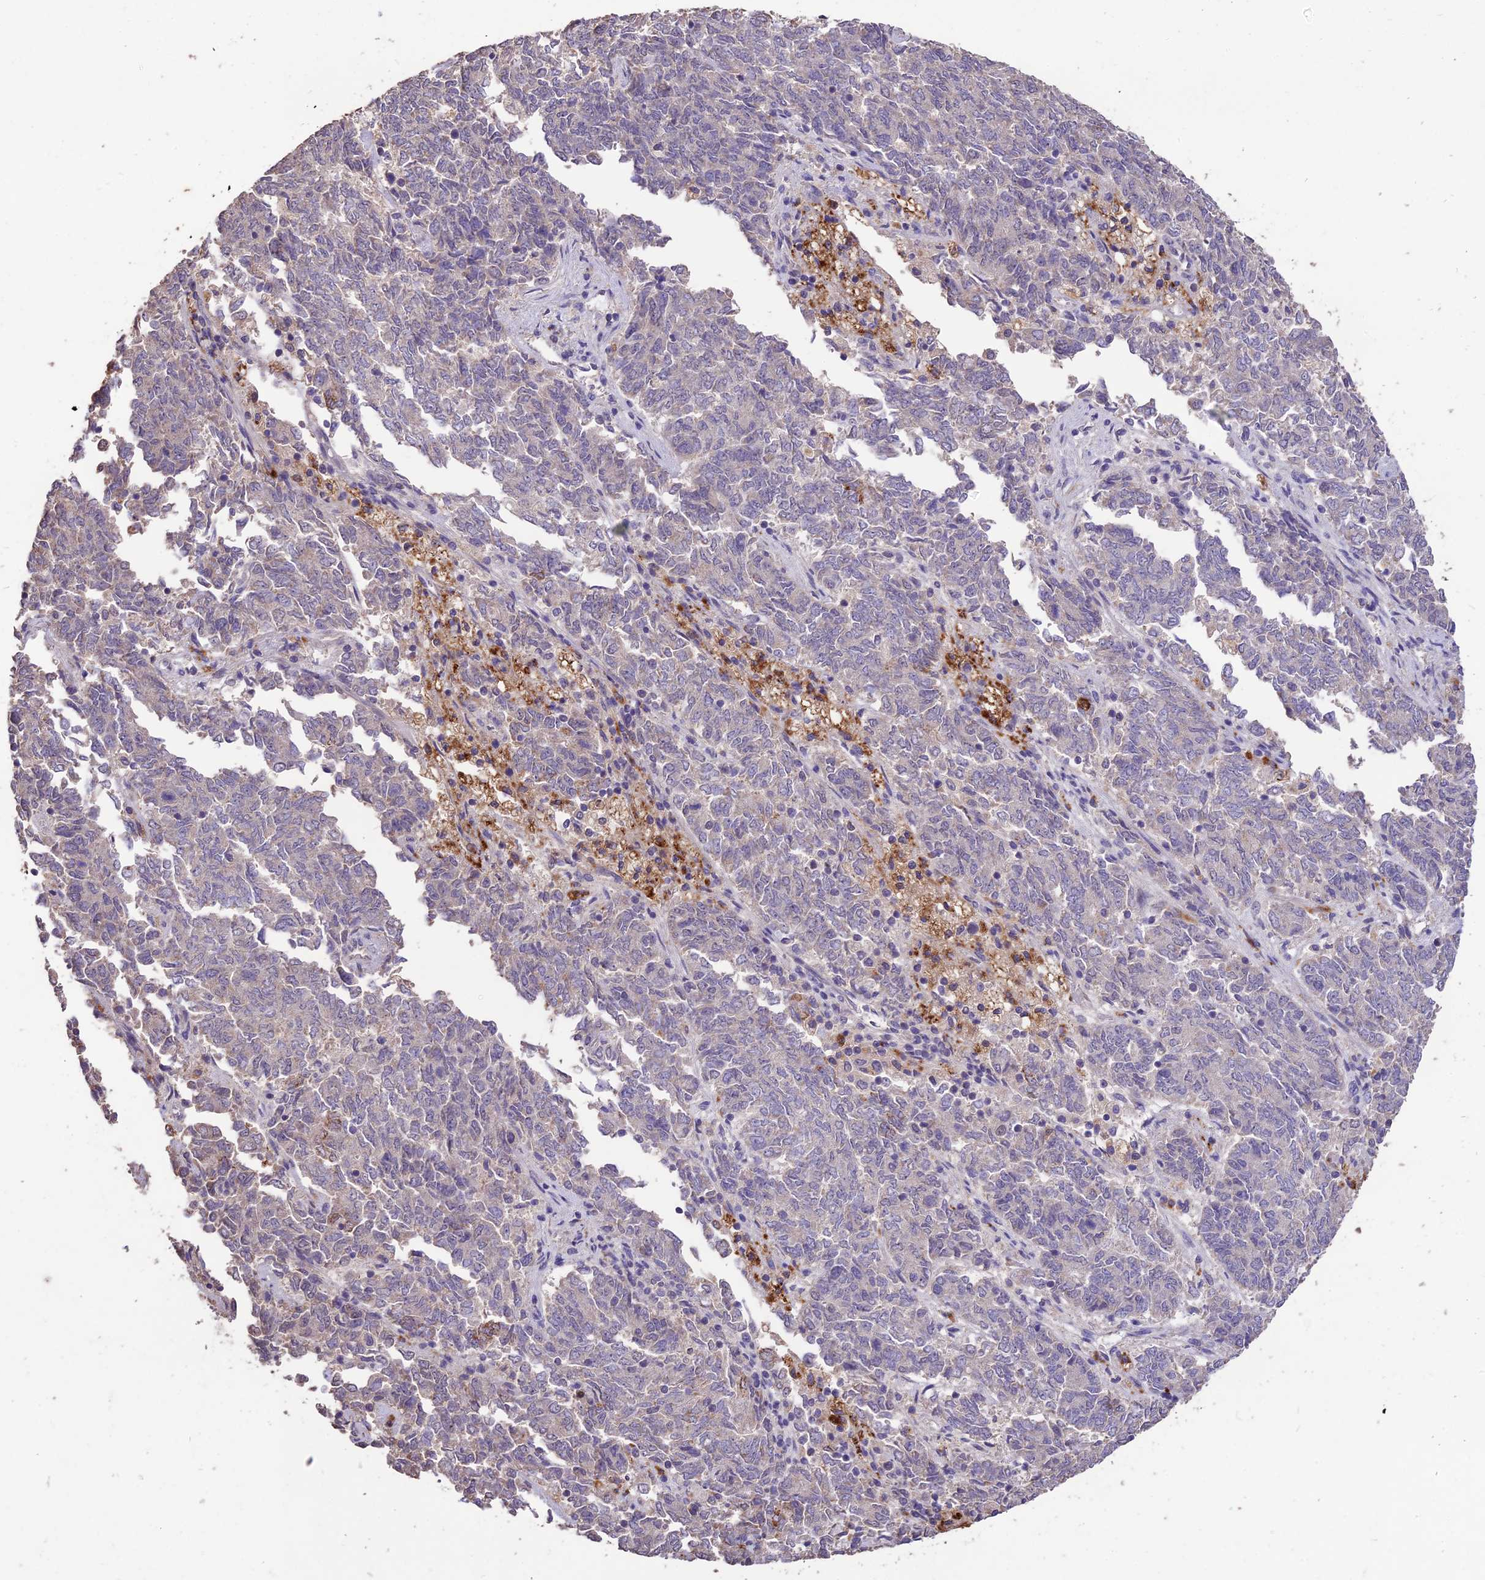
{"staining": {"intensity": "moderate", "quantity": "<25%", "location": "cytoplasmic/membranous"}, "tissue": "endometrial cancer", "cell_type": "Tumor cells", "image_type": "cancer", "snomed": [{"axis": "morphology", "description": "Adenocarcinoma, NOS"}, {"axis": "topography", "description": "Endometrium"}], "caption": "A high-resolution micrograph shows immunohistochemistry staining of endometrial cancer (adenocarcinoma), which exhibits moderate cytoplasmic/membranous staining in approximately <25% of tumor cells.", "gene": "SDHD", "patient": {"sex": "female", "age": 80}}